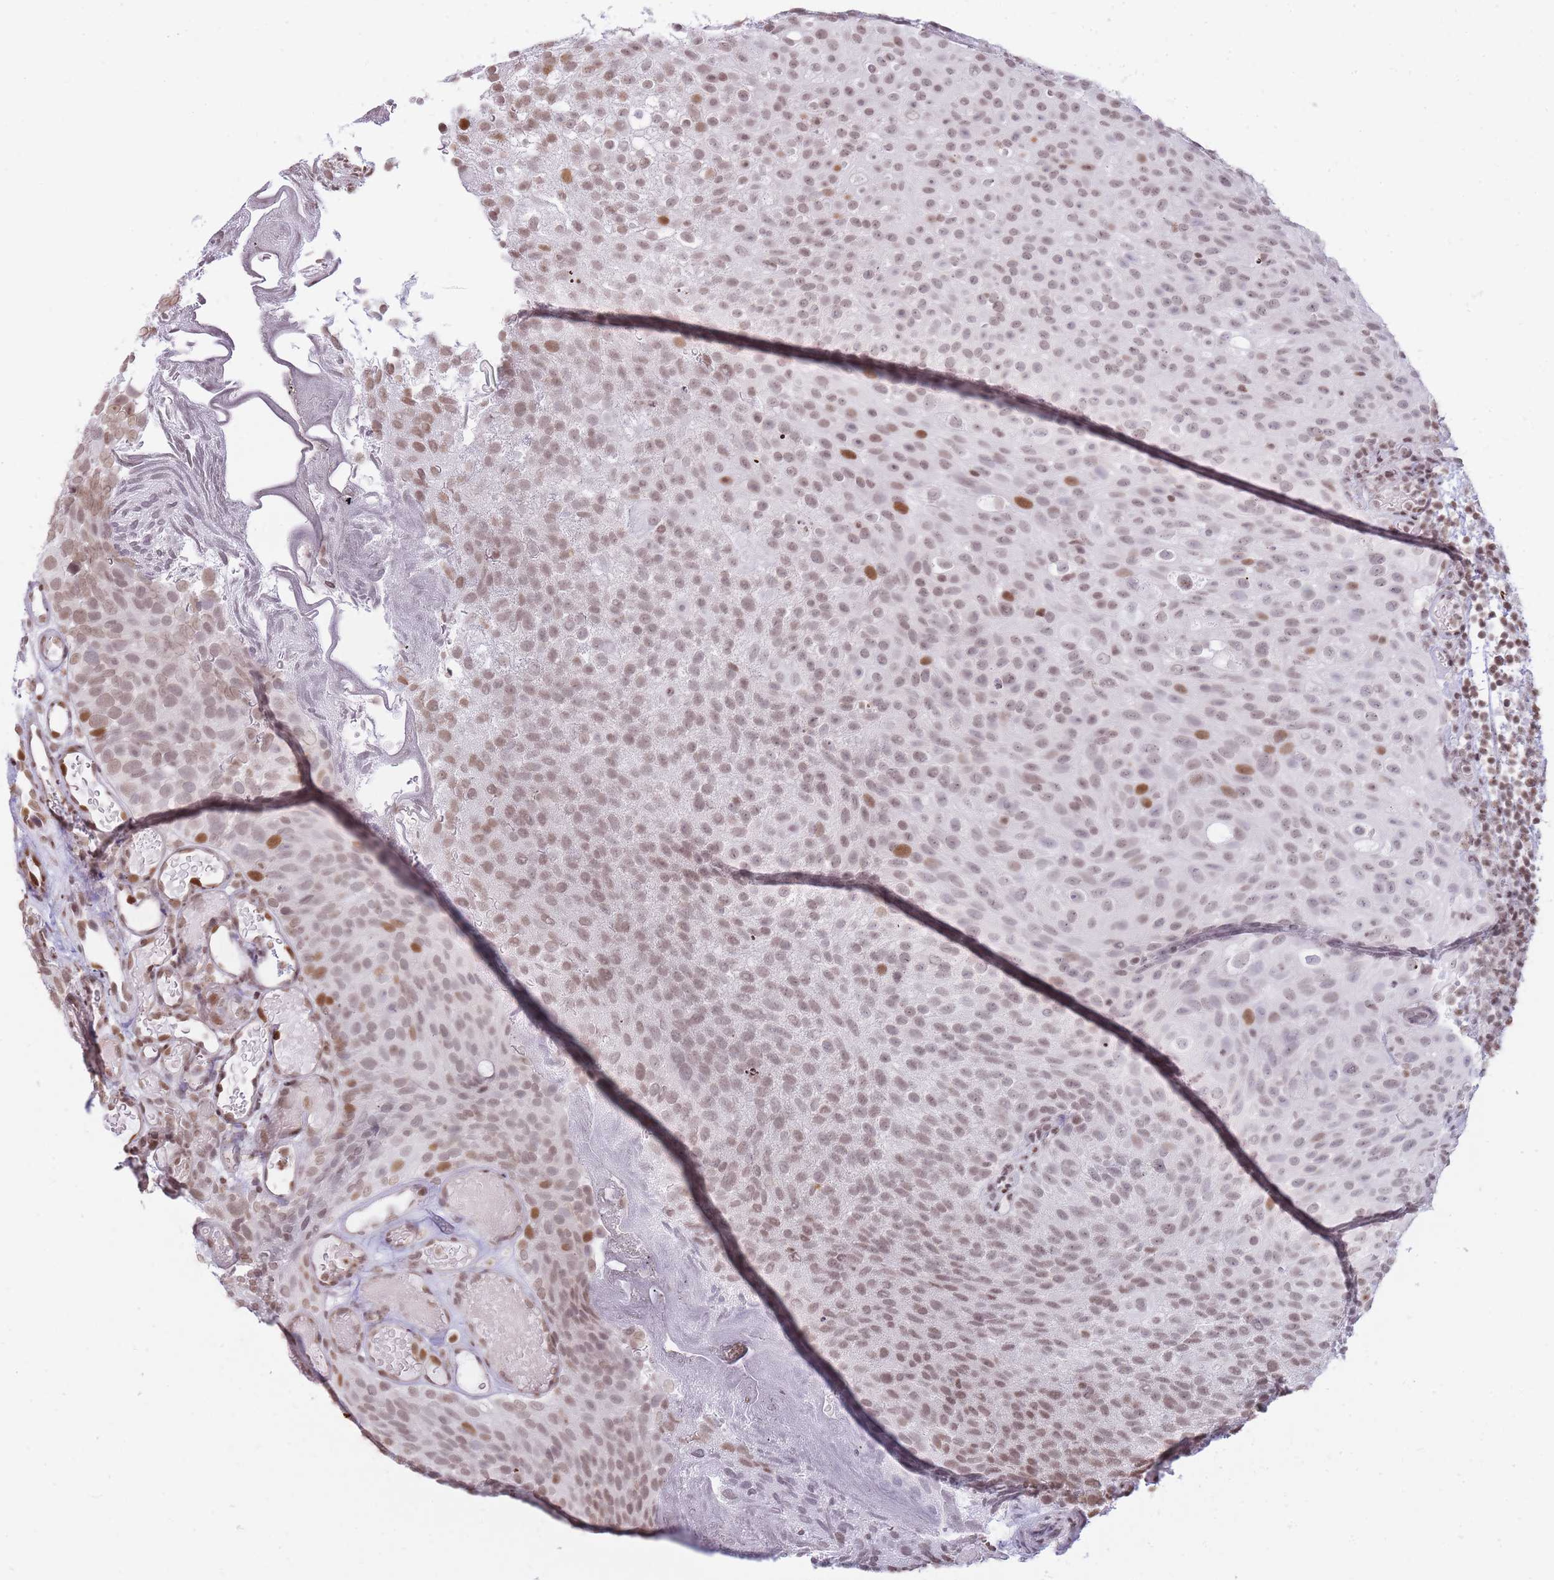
{"staining": {"intensity": "weak", "quantity": ">75%", "location": "nuclear"}, "tissue": "urothelial cancer", "cell_type": "Tumor cells", "image_type": "cancer", "snomed": [{"axis": "morphology", "description": "Urothelial carcinoma, Low grade"}, {"axis": "topography", "description": "Urinary bladder"}], "caption": "IHC histopathology image of neoplastic tissue: human urothelial carcinoma (low-grade) stained using IHC displays low levels of weak protein expression localized specifically in the nuclear of tumor cells, appearing as a nuclear brown color.", "gene": "SHISAL1", "patient": {"sex": "male", "age": 78}}